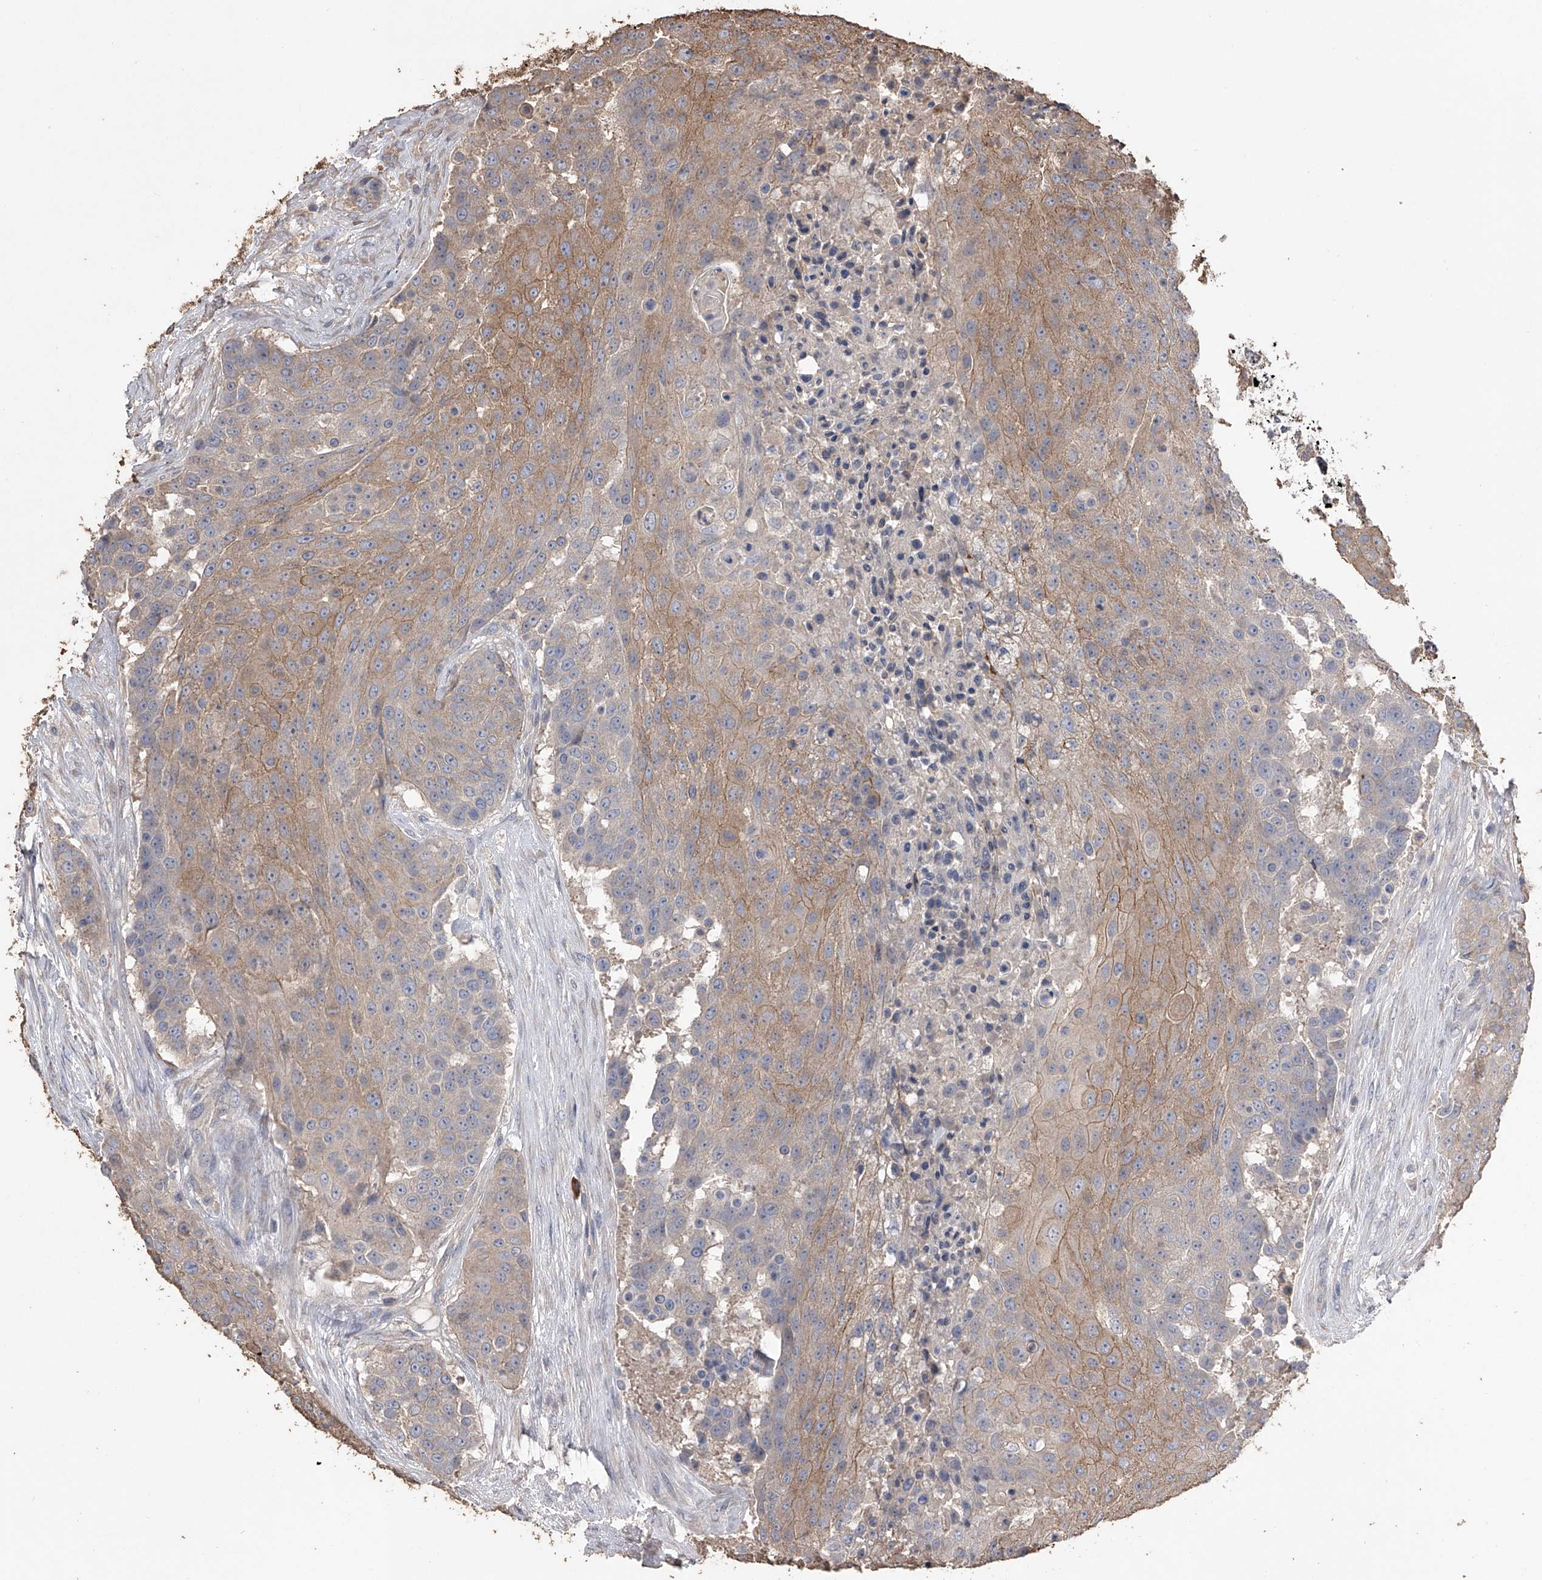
{"staining": {"intensity": "moderate", "quantity": ">75%", "location": "cytoplasmic/membranous"}, "tissue": "urothelial cancer", "cell_type": "Tumor cells", "image_type": "cancer", "snomed": [{"axis": "morphology", "description": "Urothelial carcinoma, High grade"}, {"axis": "topography", "description": "Urinary bladder"}], "caption": "Protein expression analysis of human urothelial cancer reveals moderate cytoplasmic/membranous positivity in approximately >75% of tumor cells.", "gene": "ZNF343", "patient": {"sex": "female", "age": 63}}